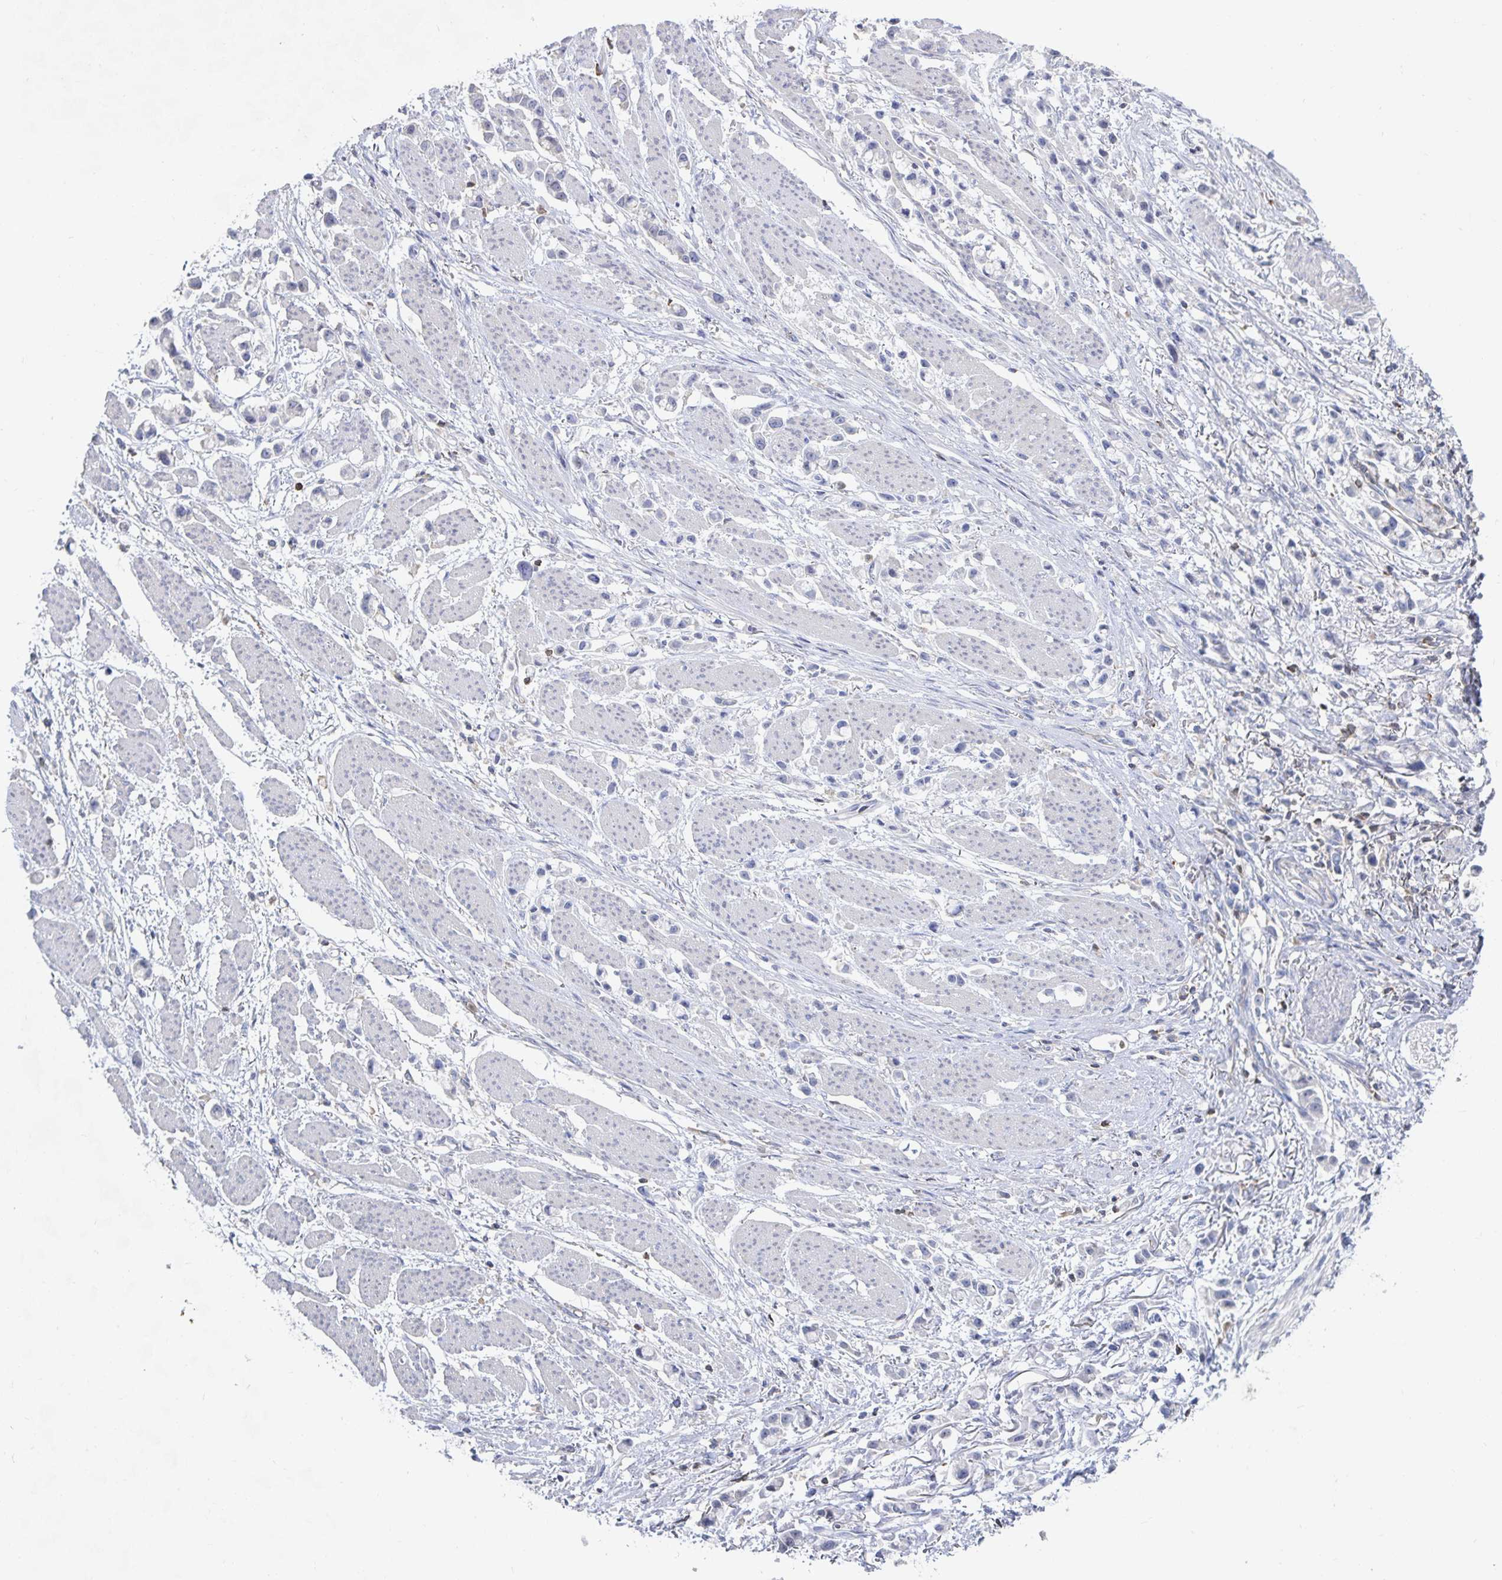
{"staining": {"intensity": "negative", "quantity": "none", "location": "none"}, "tissue": "stomach cancer", "cell_type": "Tumor cells", "image_type": "cancer", "snomed": [{"axis": "morphology", "description": "Adenocarcinoma, NOS"}, {"axis": "topography", "description": "Stomach"}], "caption": "DAB immunohistochemical staining of stomach adenocarcinoma shows no significant positivity in tumor cells.", "gene": "PIK3CD", "patient": {"sex": "female", "age": 81}}